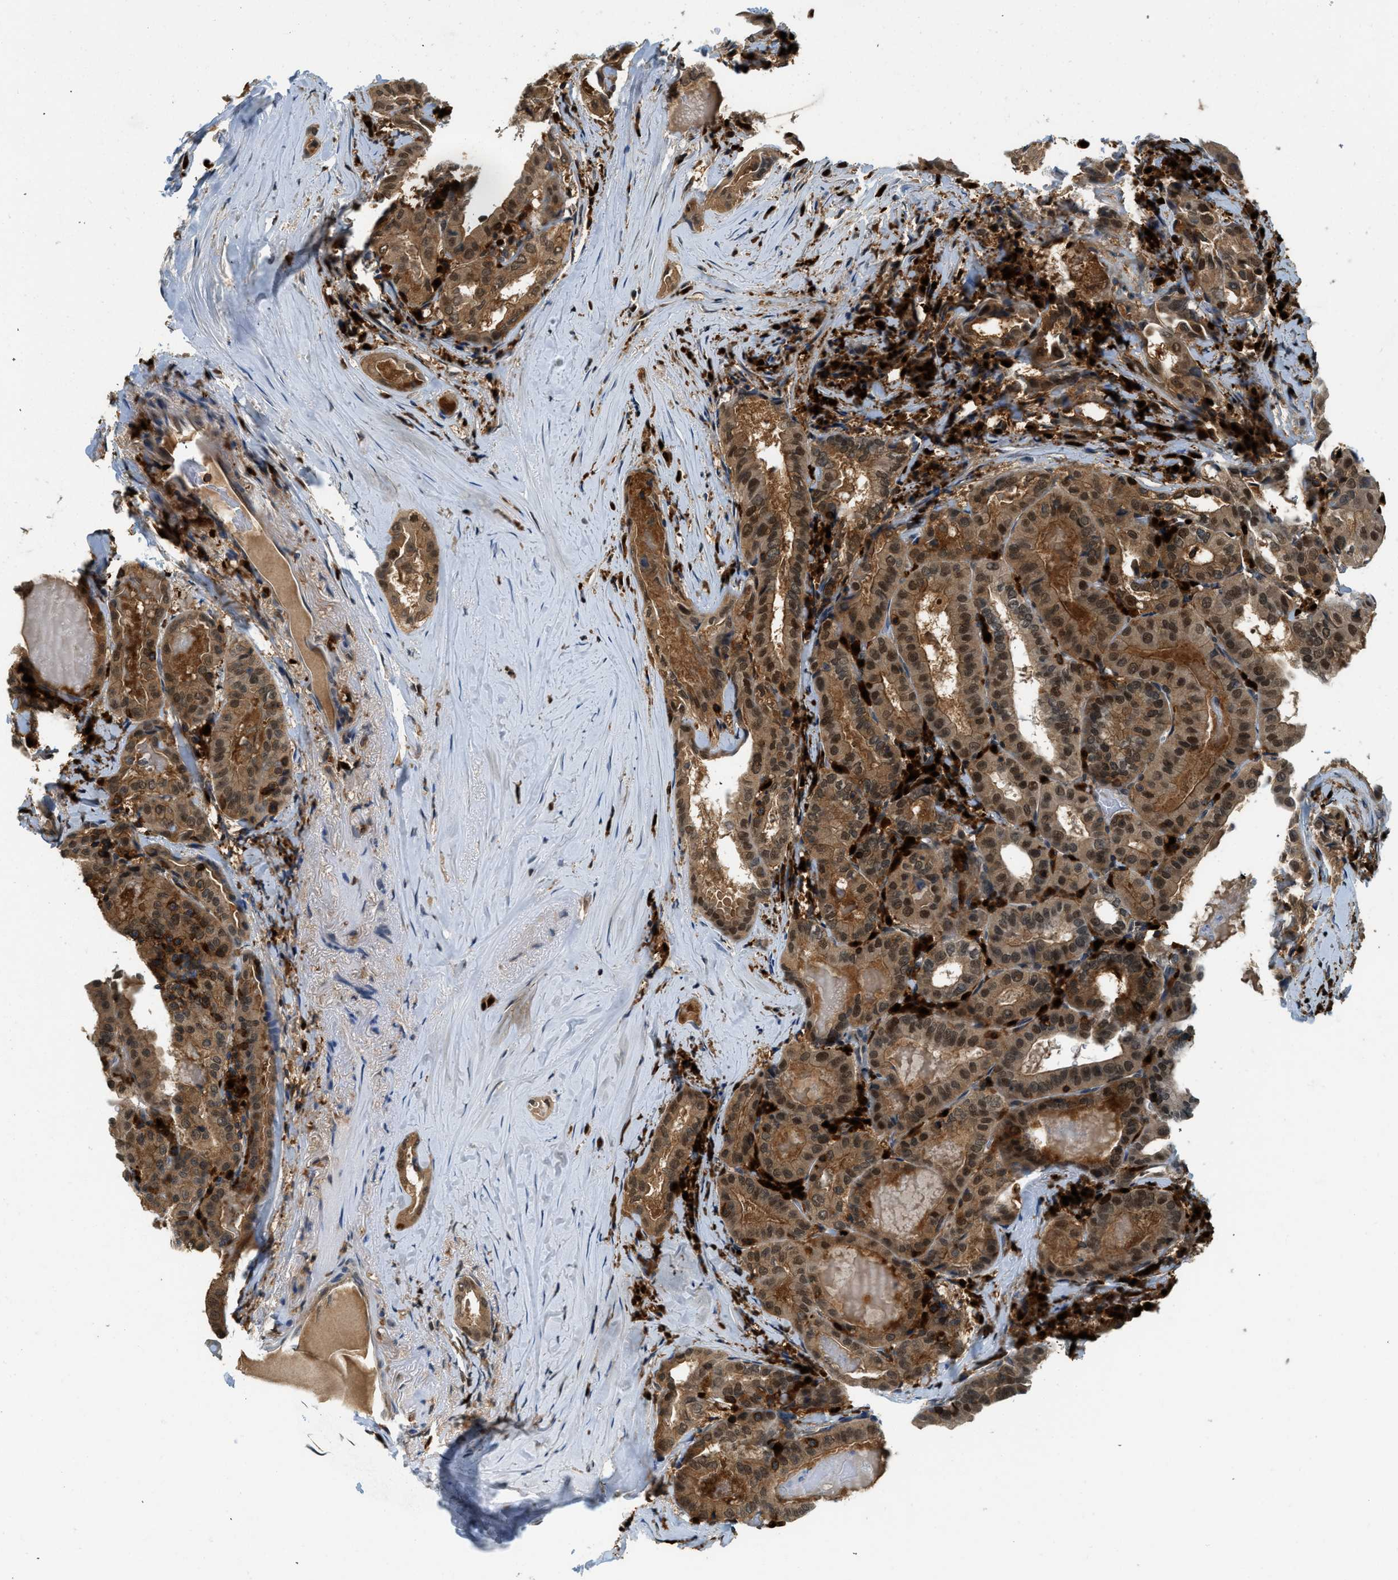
{"staining": {"intensity": "moderate", "quantity": ">75%", "location": "cytoplasmic/membranous,nuclear"}, "tissue": "thyroid cancer", "cell_type": "Tumor cells", "image_type": "cancer", "snomed": [{"axis": "morphology", "description": "Papillary adenocarcinoma, NOS"}, {"axis": "topography", "description": "Thyroid gland"}], "caption": "Approximately >75% of tumor cells in human thyroid papillary adenocarcinoma reveal moderate cytoplasmic/membranous and nuclear protein expression as visualized by brown immunohistochemical staining.", "gene": "GMPPB", "patient": {"sex": "female", "age": 42}}